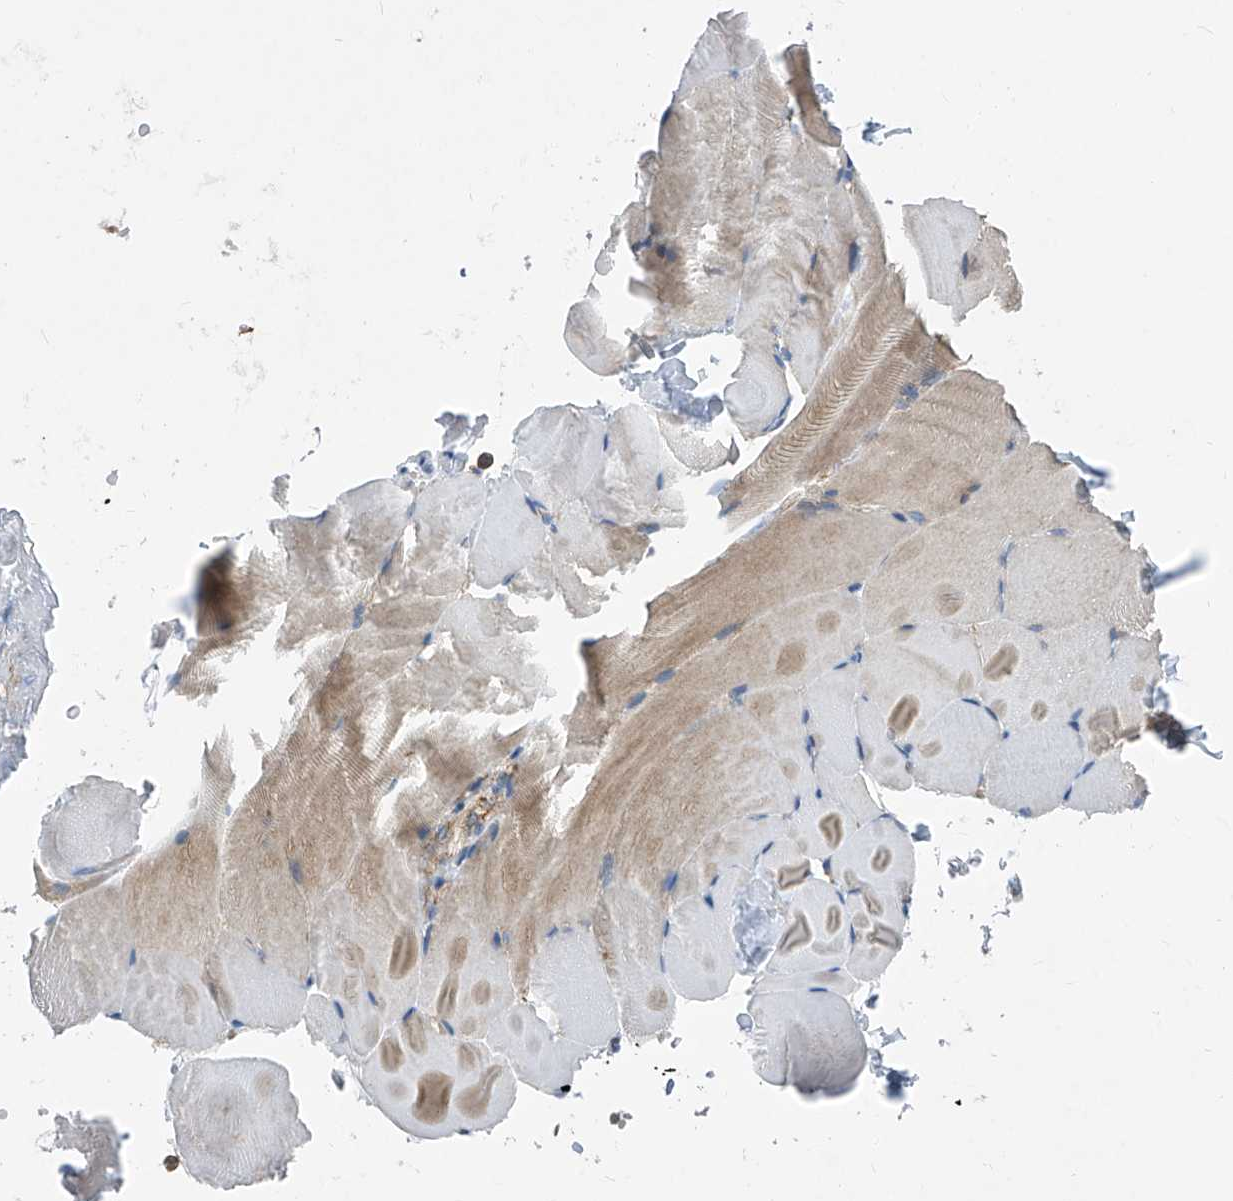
{"staining": {"intensity": "weak", "quantity": "25%-75%", "location": "cytoplasmic/membranous"}, "tissue": "skeletal muscle", "cell_type": "Myocytes", "image_type": "normal", "snomed": [{"axis": "morphology", "description": "Normal tissue, NOS"}, {"axis": "topography", "description": "Skeletal muscle"}, {"axis": "topography", "description": "Parathyroid gland"}], "caption": "Immunohistochemistry staining of unremarkable skeletal muscle, which demonstrates low levels of weak cytoplasmic/membranous staining in approximately 25%-75% of myocytes indicating weak cytoplasmic/membranous protein expression. The staining was performed using DAB (3,3'-diaminobenzidine) (brown) for protein detection and nuclei were counterstained in hematoxylin (blue).", "gene": "TRIM38", "patient": {"sex": "female", "age": 37}}